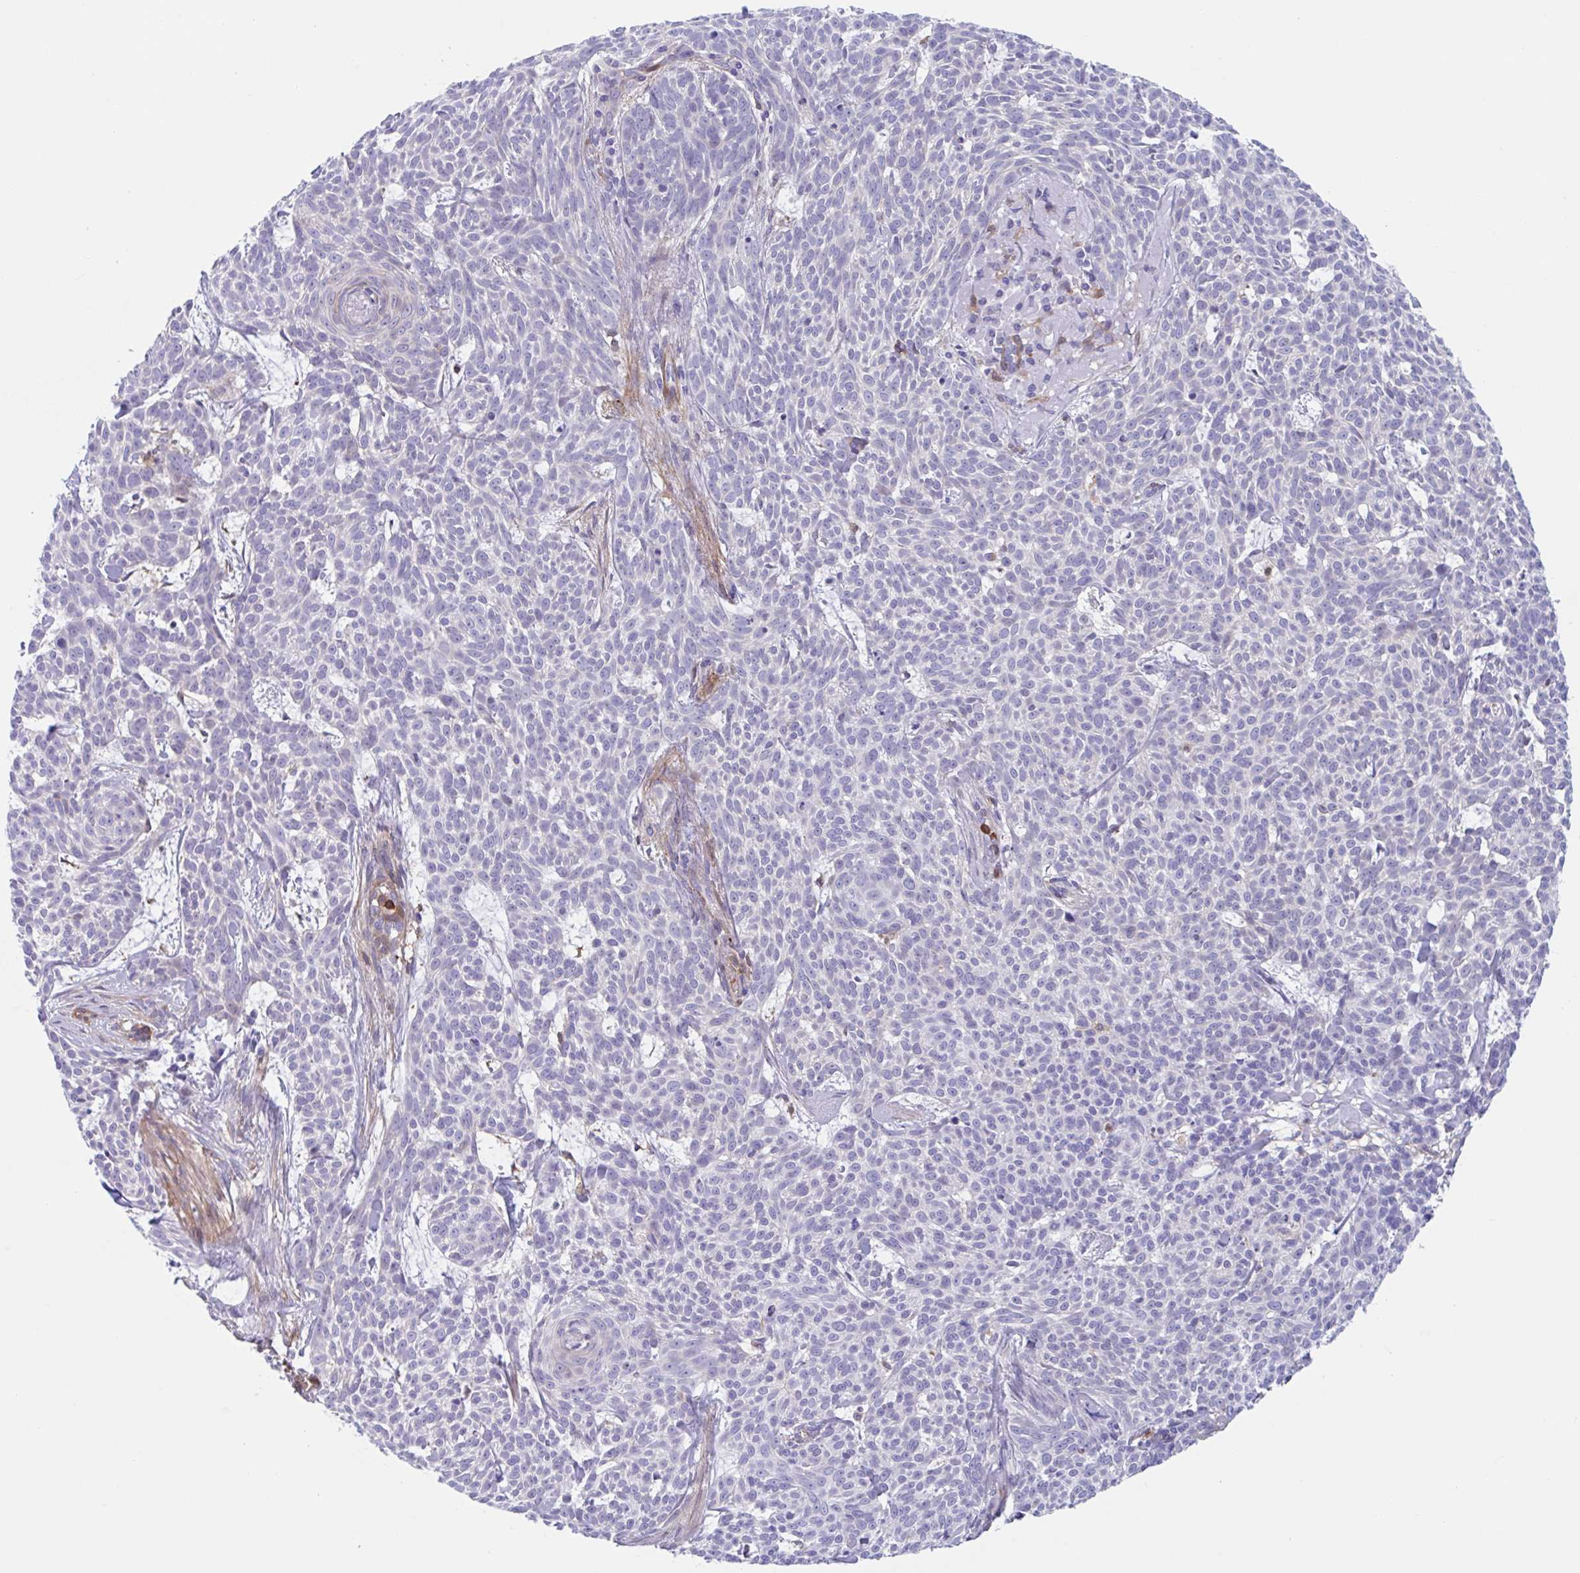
{"staining": {"intensity": "negative", "quantity": "none", "location": "none"}, "tissue": "skin cancer", "cell_type": "Tumor cells", "image_type": "cancer", "snomed": [{"axis": "morphology", "description": "Basal cell carcinoma"}, {"axis": "topography", "description": "Skin"}], "caption": "This image is of skin basal cell carcinoma stained with immunohistochemistry (IHC) to label a protein in brown with the nuclei are counter-stained blue. There is no staining in tumor cells. (IHC, brightfield microscopy, high magnification).", "gene": "EFHD1", "patient": {"sex": "female", "age": 93}}